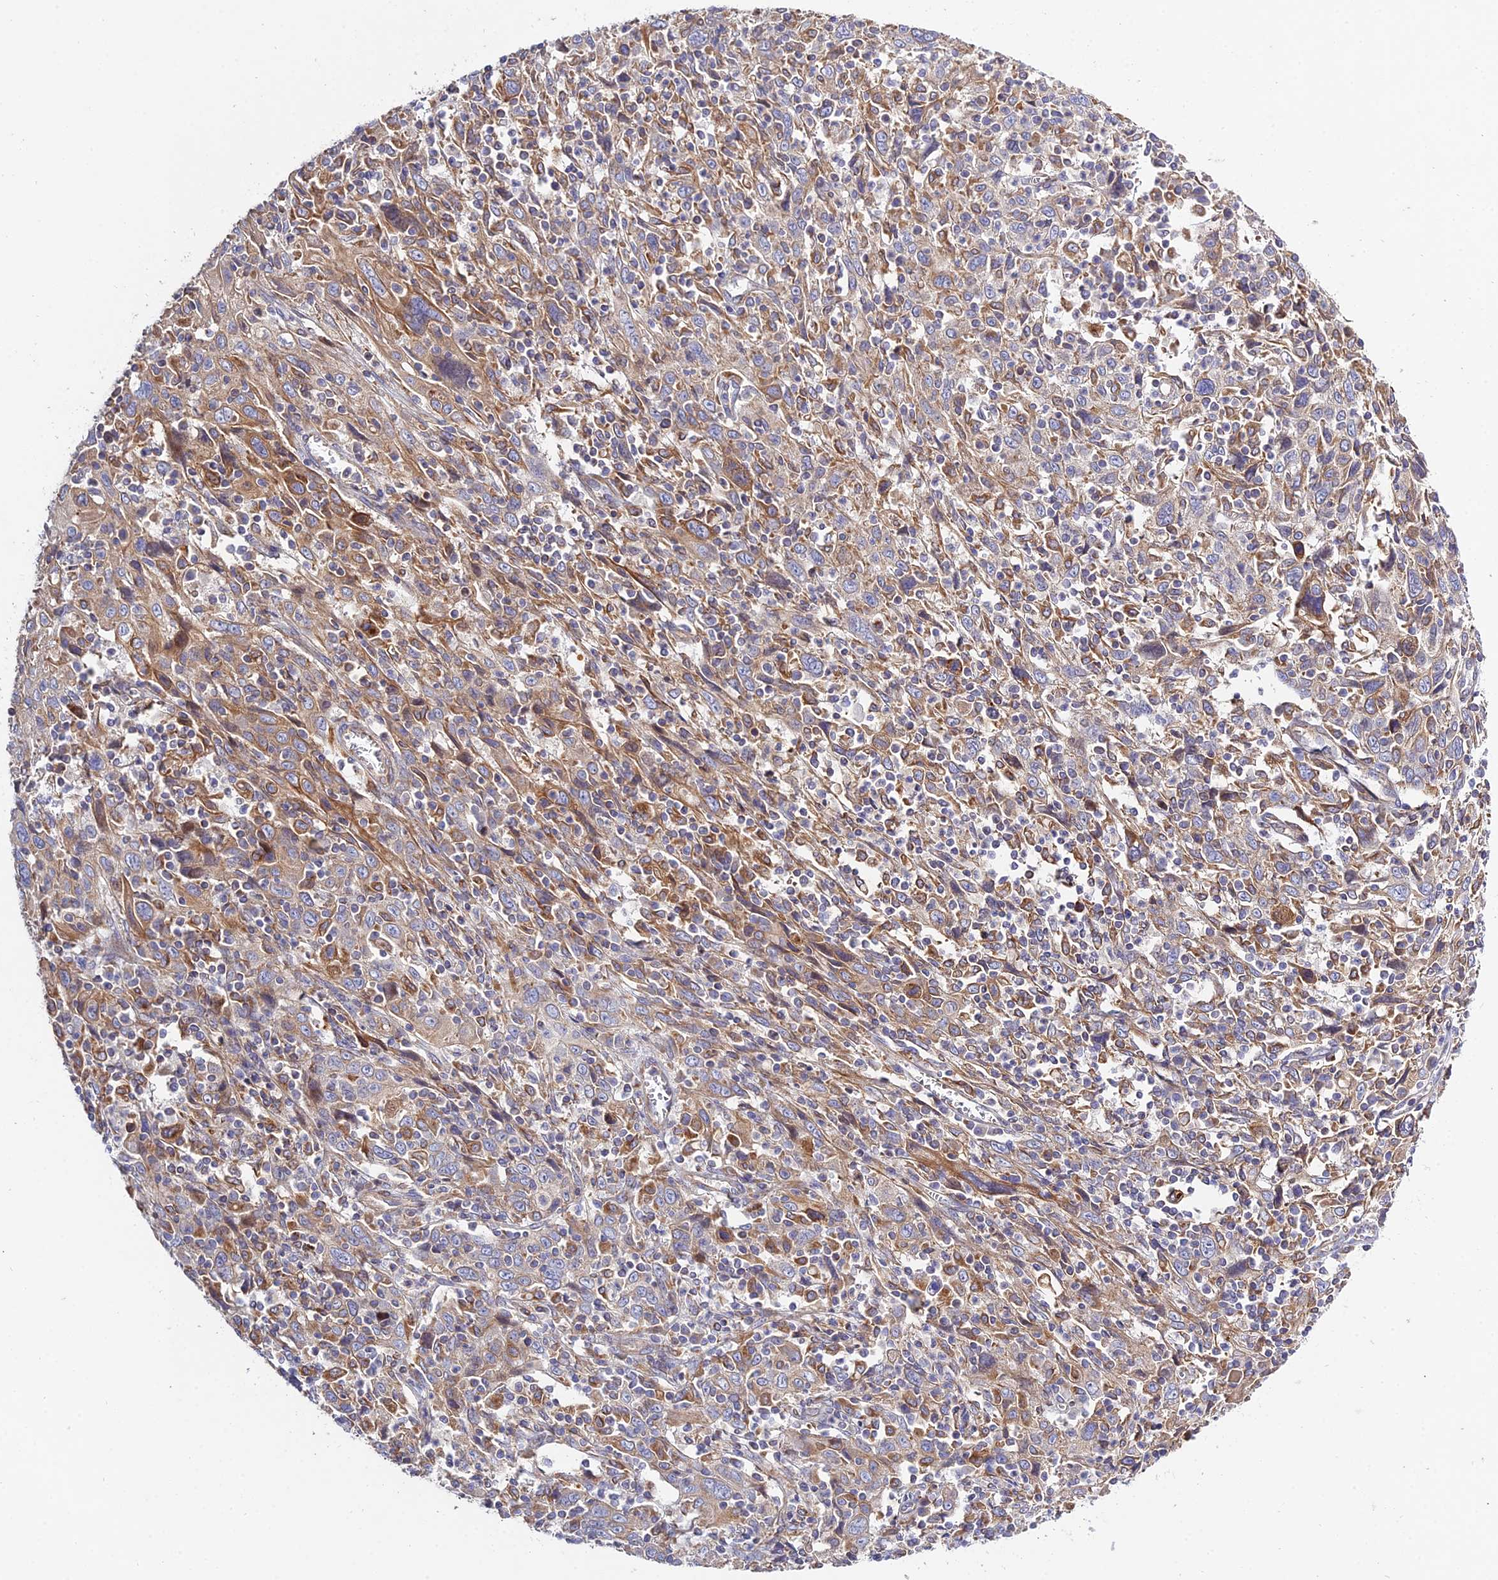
{"staining": {"intensity": "moderate", "quantity": "25%-75%", "location": "cytoplasmic/membranous"}, "tissue": "cervical cancer", "cell_type": "Tumor cells", "image_type": "cancer", "snomed": [{"axis": "morphology", "description": "Squamous cell carcinoma, NOS"}, {"axis": "topography", "description": "Cervix"}], "caption": "Immunohistochemical staining of human squamous cell carcinoma (cervical) exhibits moderate cytoplasmic/membranous protein staining in about 25%-75% of tumor cells.", "gene": "ARL6IP1", "patient": {"sex": "female", "age": 46}}